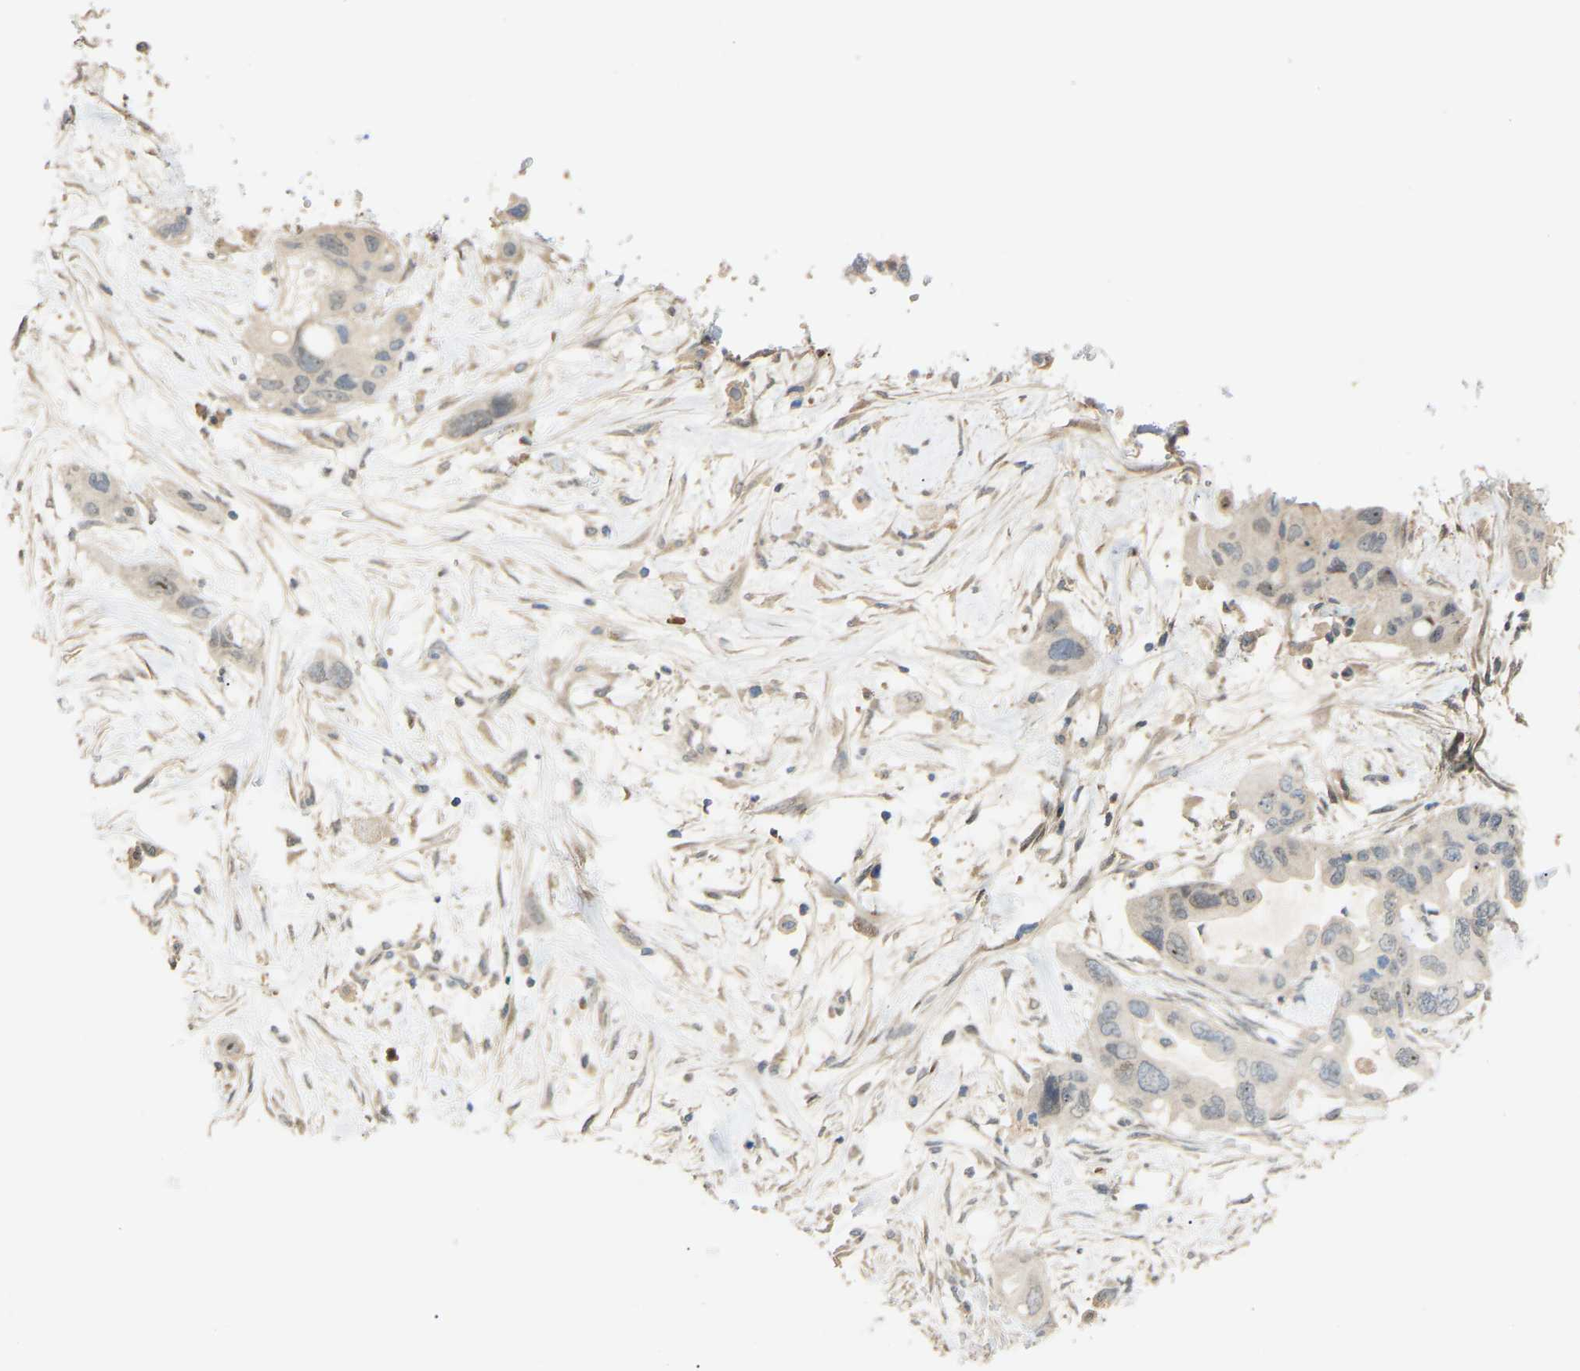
{"staining": {"intensity": "negative", "quantity": "none", "location": "none"}, "tissue": "pancreatic cancer", "cell_type": "Tumor cells", "image_type": "cancer", "snomed": [{"axis": "morphology", "description": "Adenocarcinoma, NOS"}, {"axis": "topography", "description": "Pancreas"}], "caption": "Immunohistochemistry (IHC) of human pancreatic cancer demonstrates no staining in tumor cells.", "gene": "PTPN4", "patient": {"sex": "female", "age": 71}}